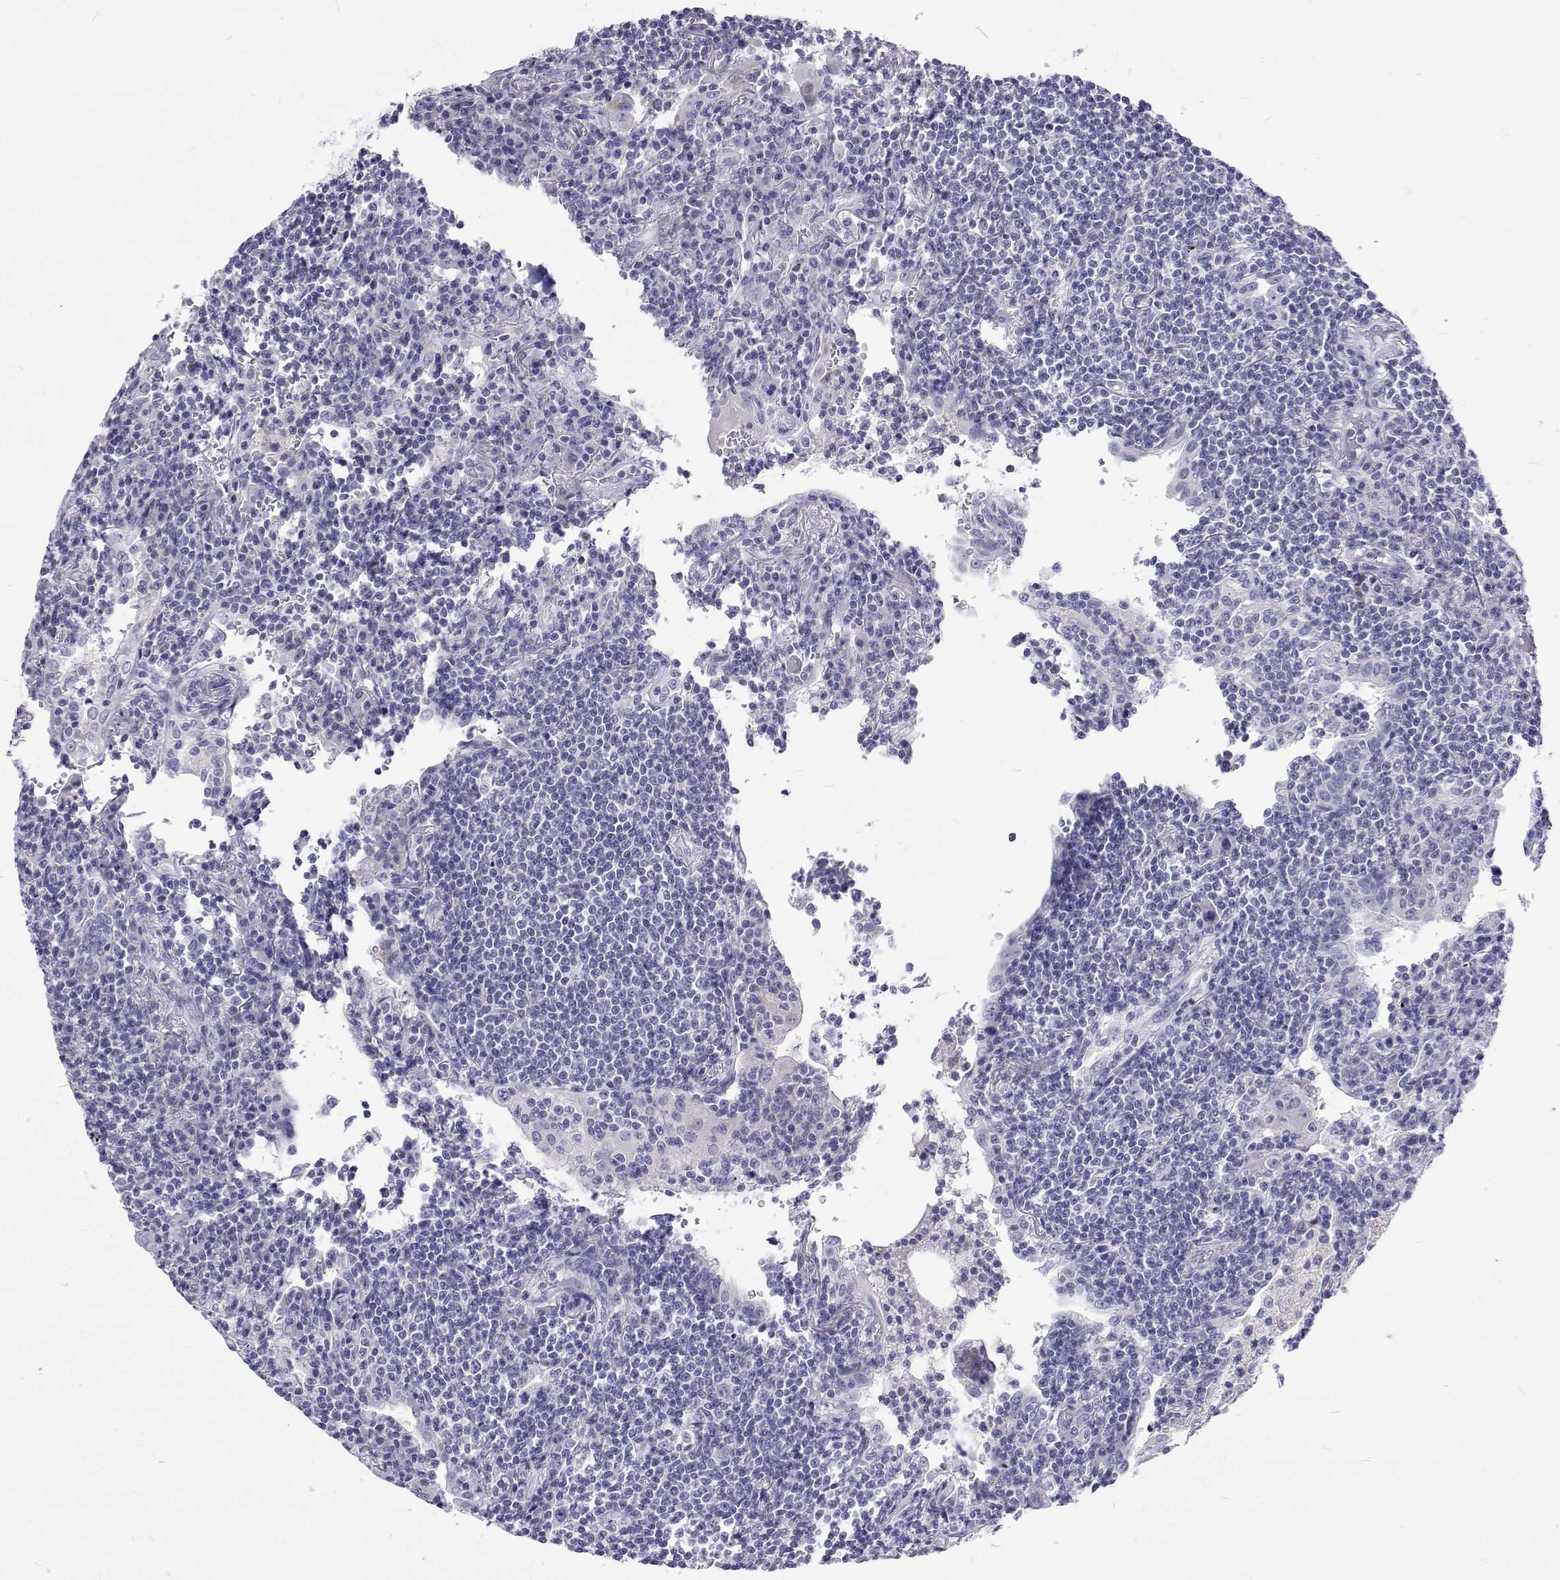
{"staining": {"intensity": "negative", "quantity": "none", "location": "none"}, "tissue": "lymphoma", "cell_type": "Tumor cells", "image_type": "cancer", "snomed": [{"axis": "morphology", "description": "Malignant lymphoma, non-Hodgkin's type, Low grade"}, {"axis": "topography", "description": "Lung"}], "caption": "Tumor cells are negative for protein expression in human lymphoma.", "gene": "UMODL1", "patient": {"sex": "female", "age": 71}}